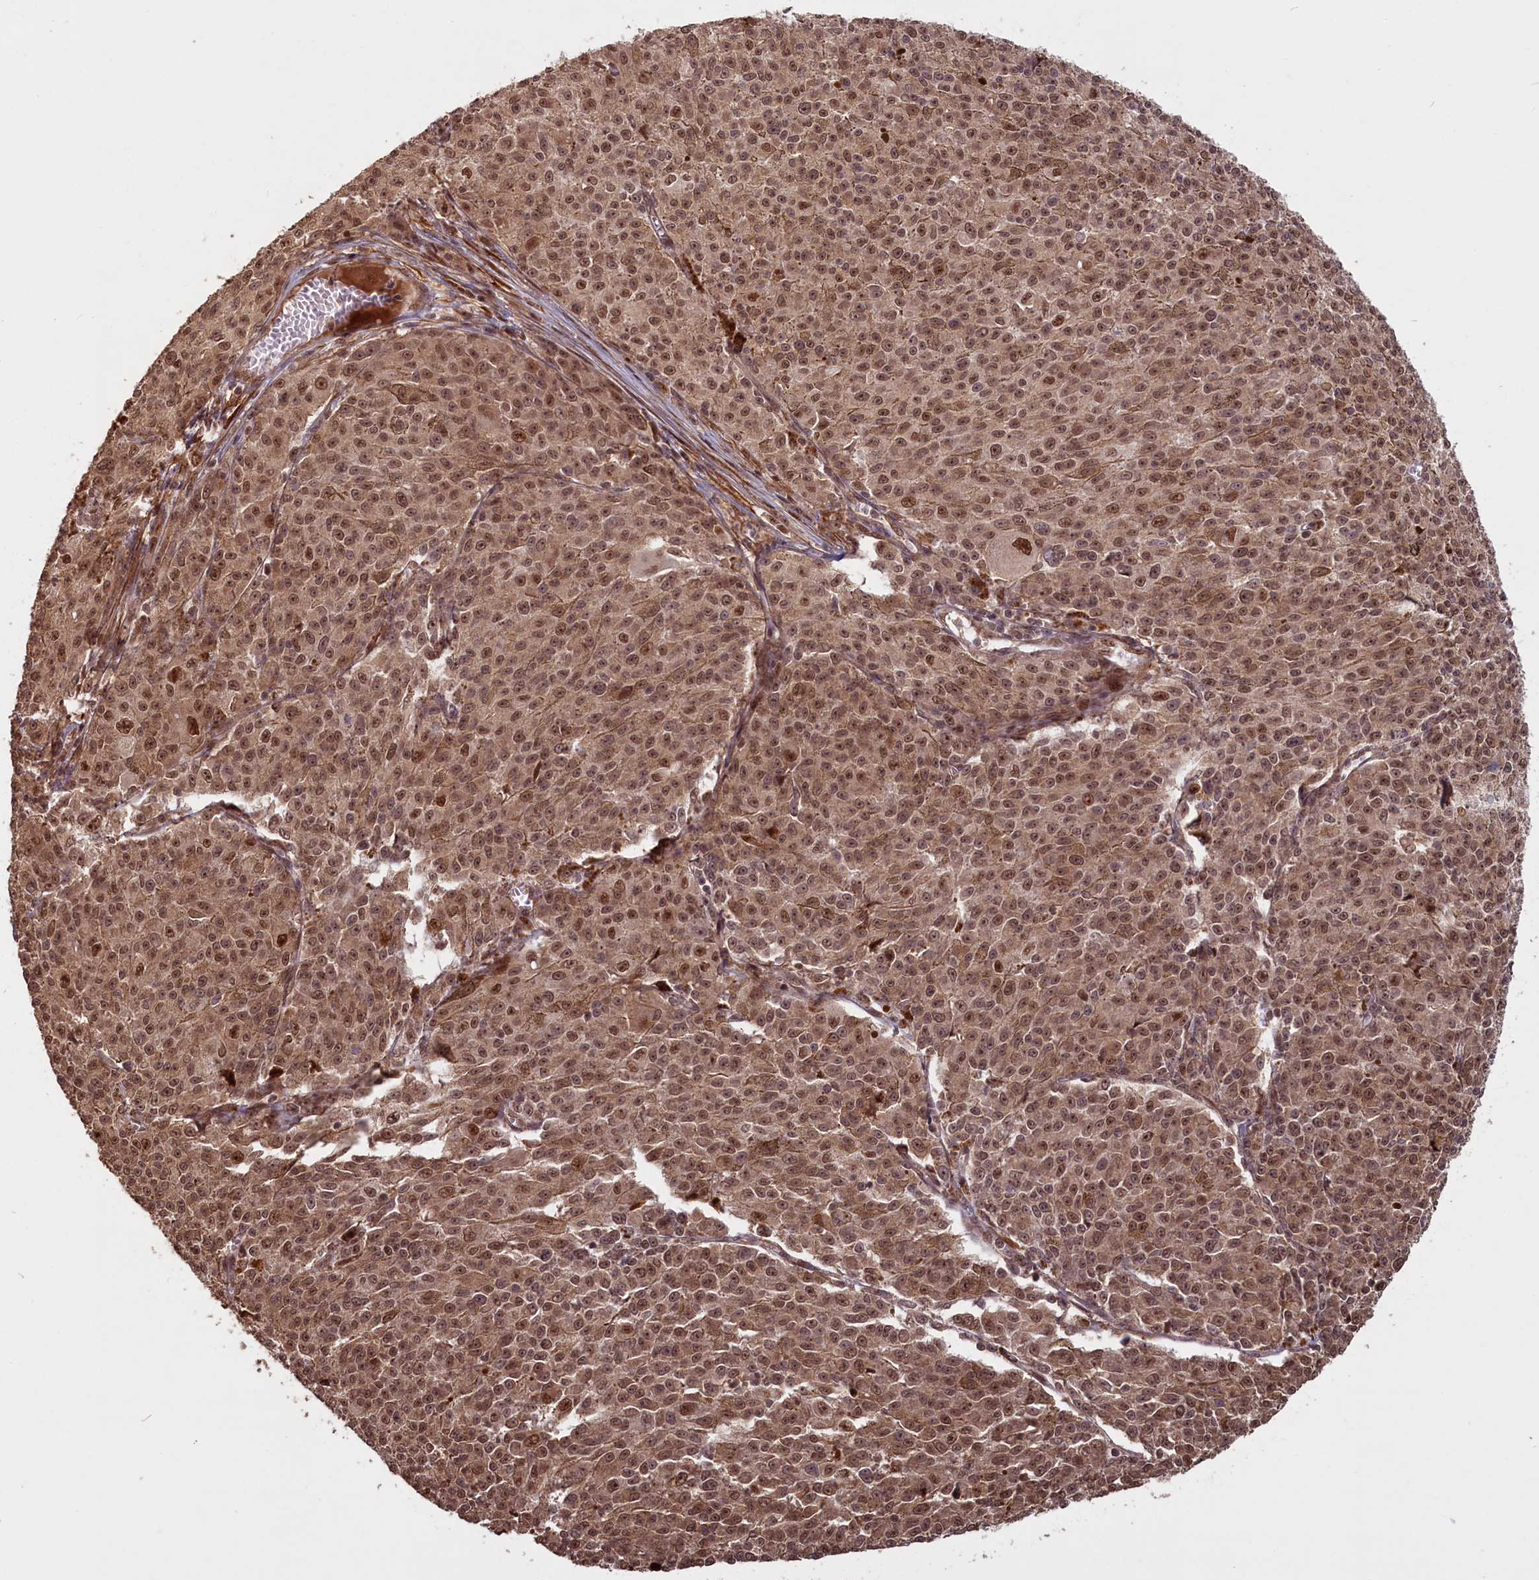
{"staining": {"intensity": "moderate", "quantity": ">75%", "location": "cytoplasmic/membranous,nuclear"}, "tissue": "melanoma", "cell_type": "Tumor cells", "image_type": "cancer", "snomed": [{"axis": "morphology", "description": "Malignant melanoma, NOS"}, {"axis": "topography", "description": "Skin"}], "caption": "Human malignant melanoma stained with a protein marker demonstrates moderate staining in tumor cells.", "gene": "HIF3A", "patient": {"sex": "female", "age": 52}}